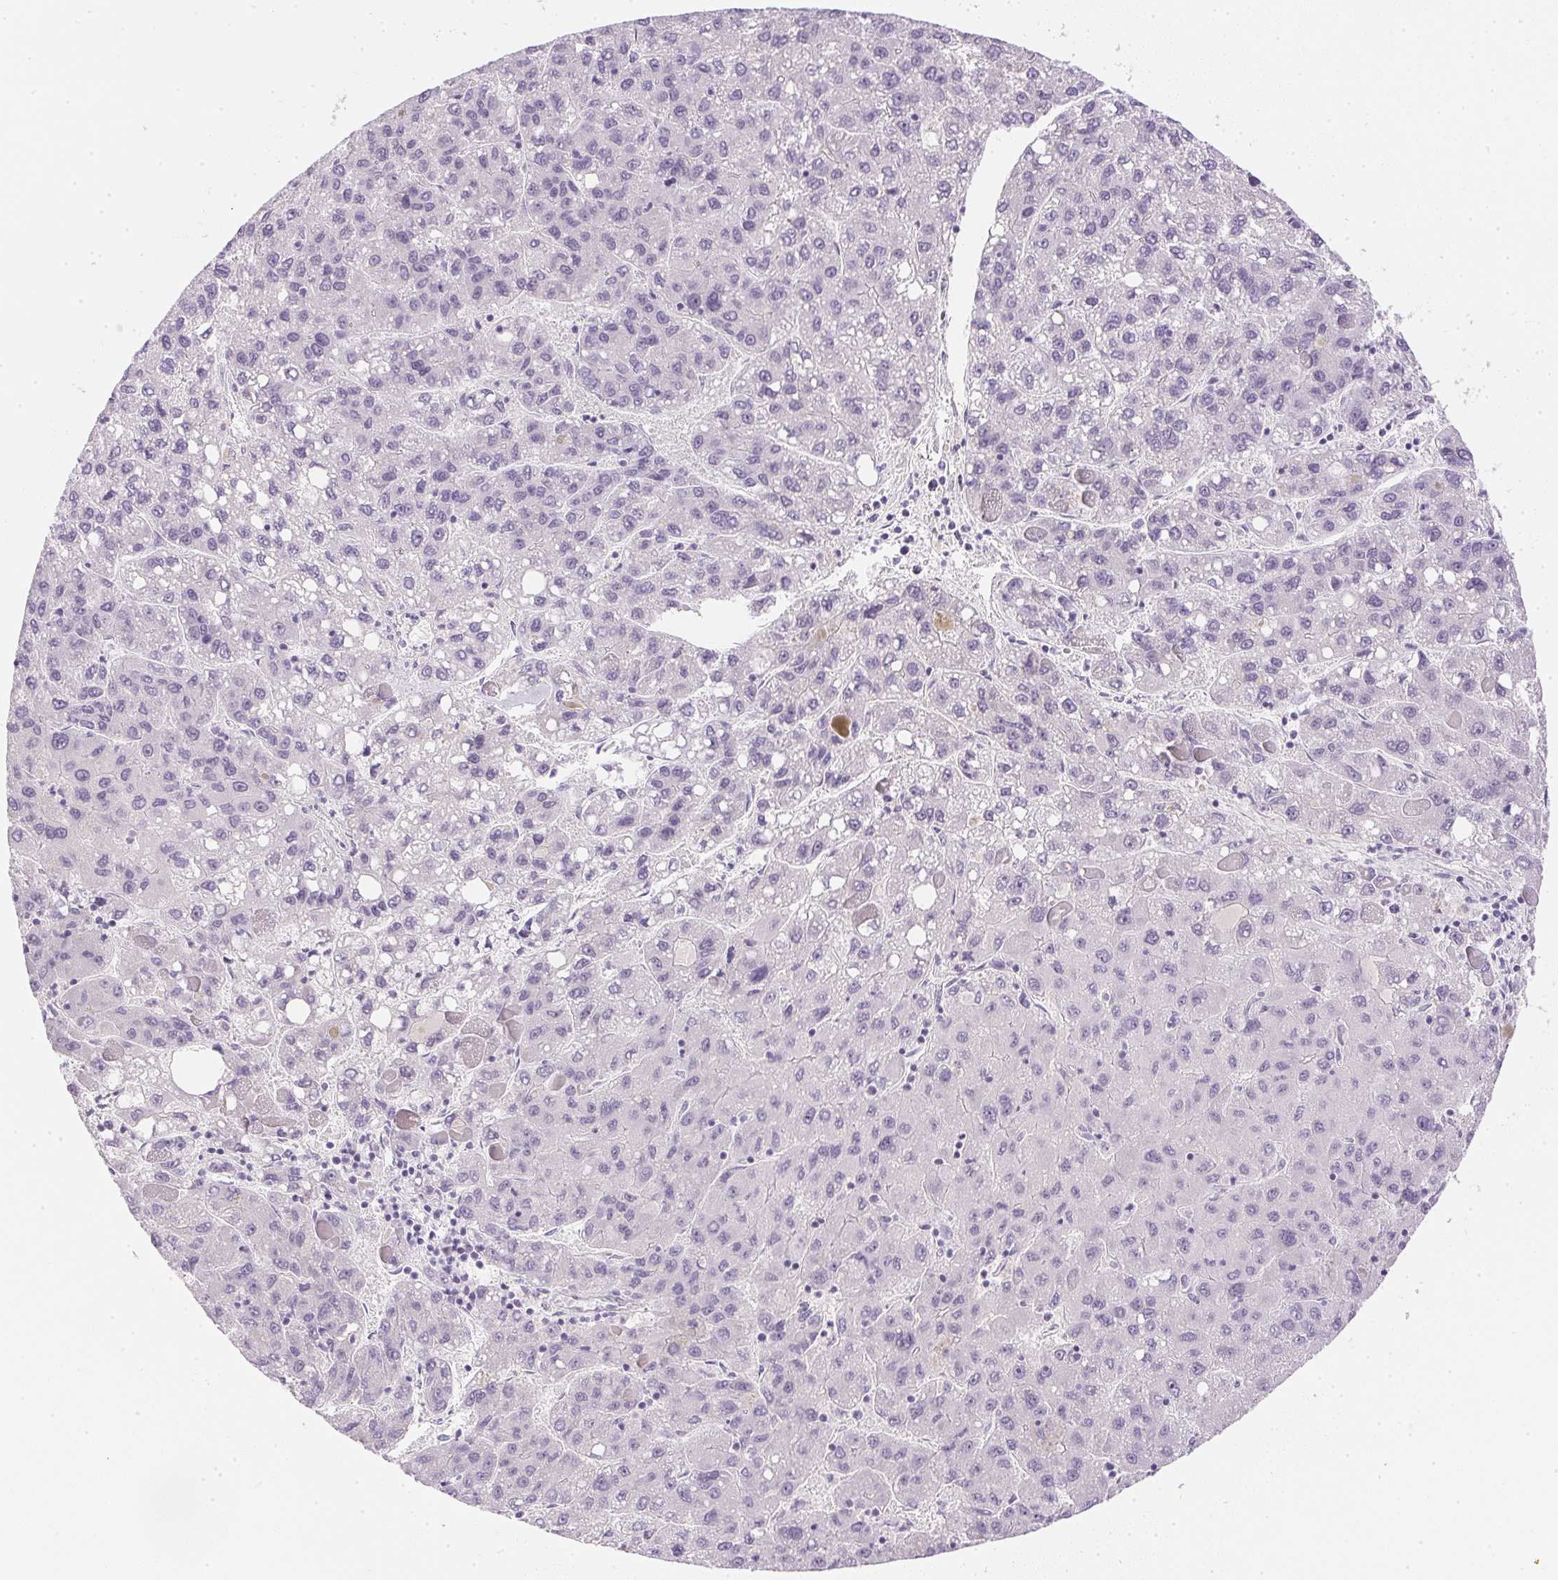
{"staining": {"intensity": "negative", "quantity": "none", "location": "none"}, "tissue": "liver cancer", "cell_type": "Tumor cells", "image_type": "cancer", "snomed": [{"axis": "morphology", "description": "Carcinoma, Hepatocellular, NOS"}, {"axis": "topography", "description": "Liver"}], "caption": "This is an immunohistochemistry histopathology image of human liver cancer (hepatocellular carcinoma). There is no staining in tumor cells.", "gene": "PPY", "patient": {"sex": "female", "age": 82}}